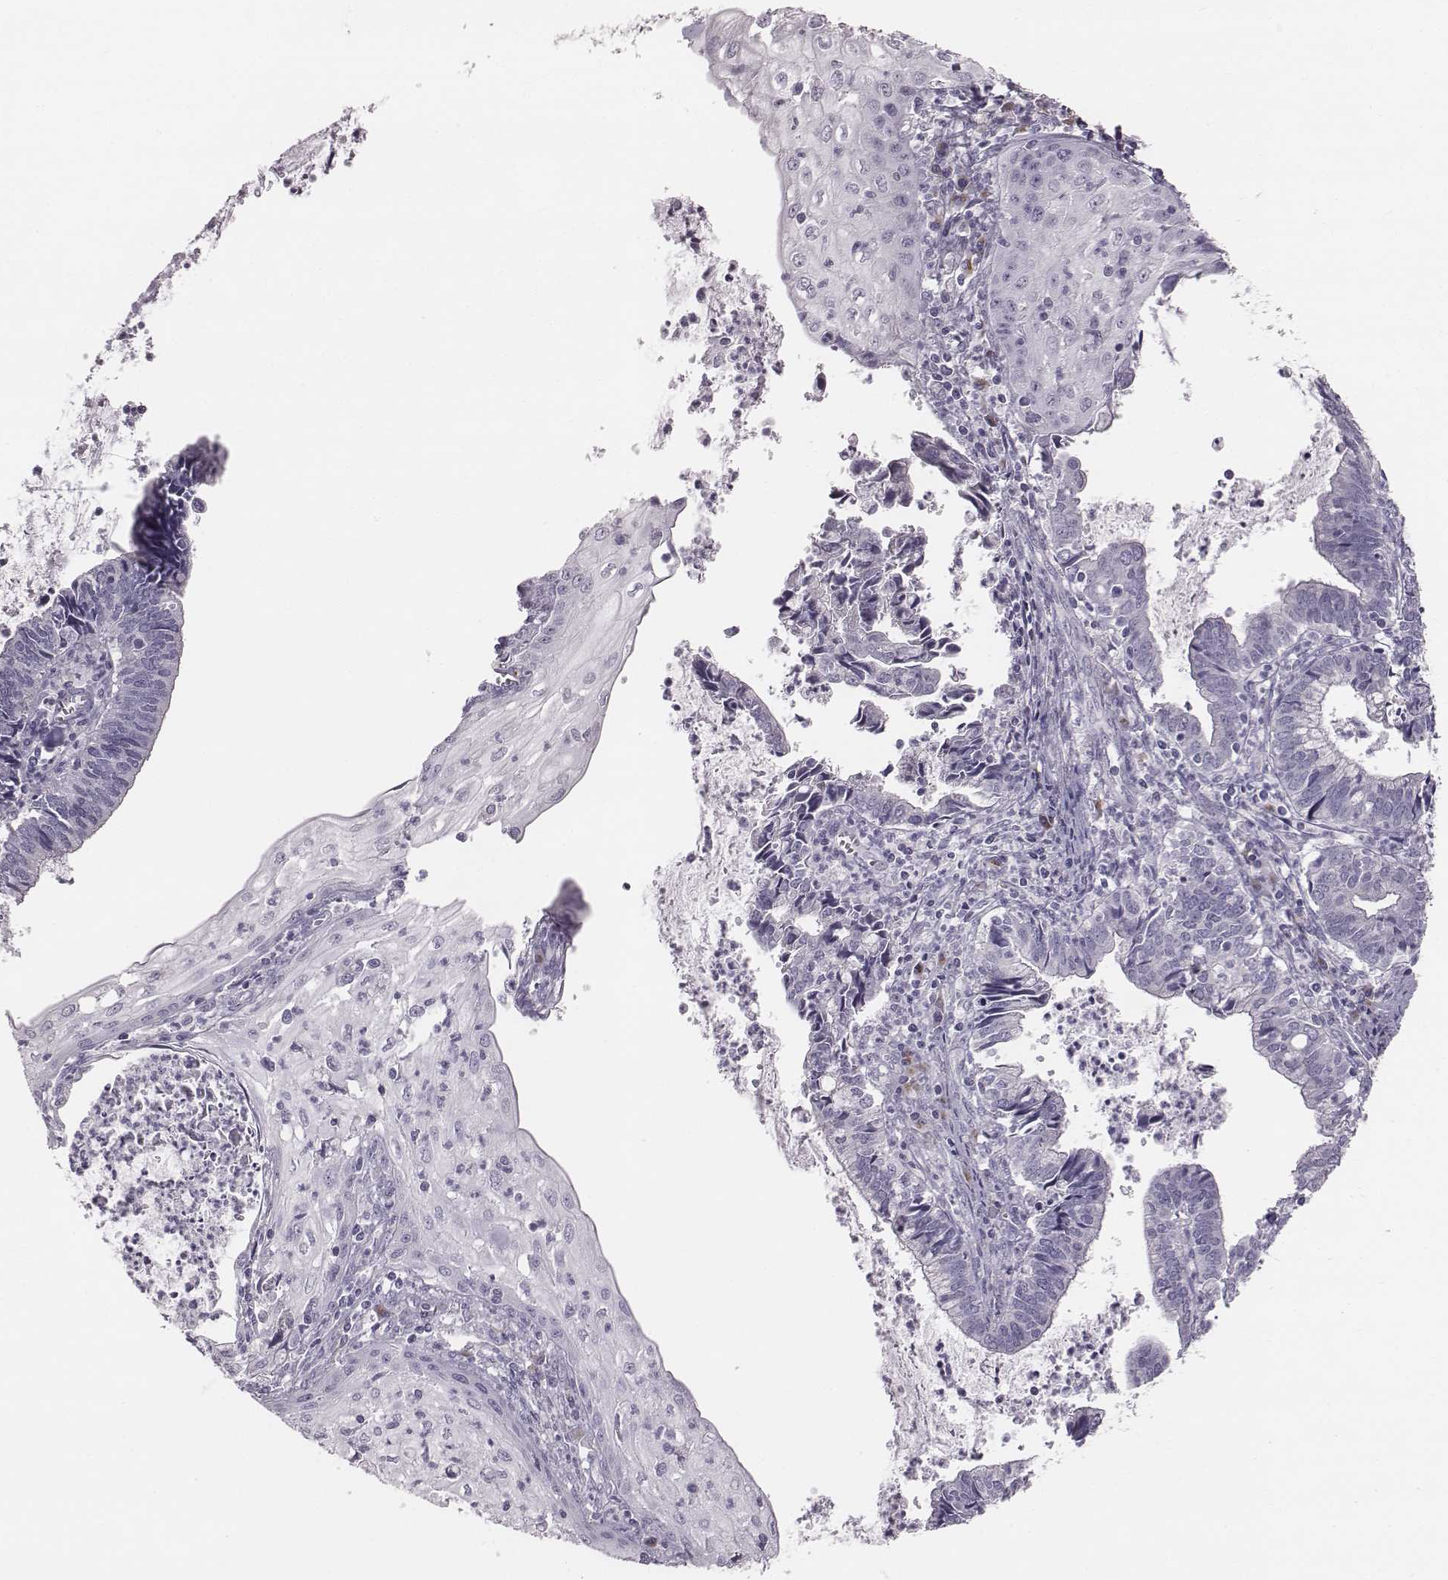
{"staining": {"intensity": "negative", "quantity": "none", "location": "none"}, "tissue": "cervical cancer", "cell_type": "Tumor cells", "image_type": "cancer", "snomed": [{"axis": "morphology", "description": "Adenocarcinoma, NOS"}, {"axis": "topography", "description": "Cervix"}], "caption": "Immunohistochemistry (IHC) image of human cervical adenocarcinoma stained for a protein (brown), which demonstrates no expression in tumor cells.", "gene": "C6orf58", "patient": {"sex": "female", "age": 42}}